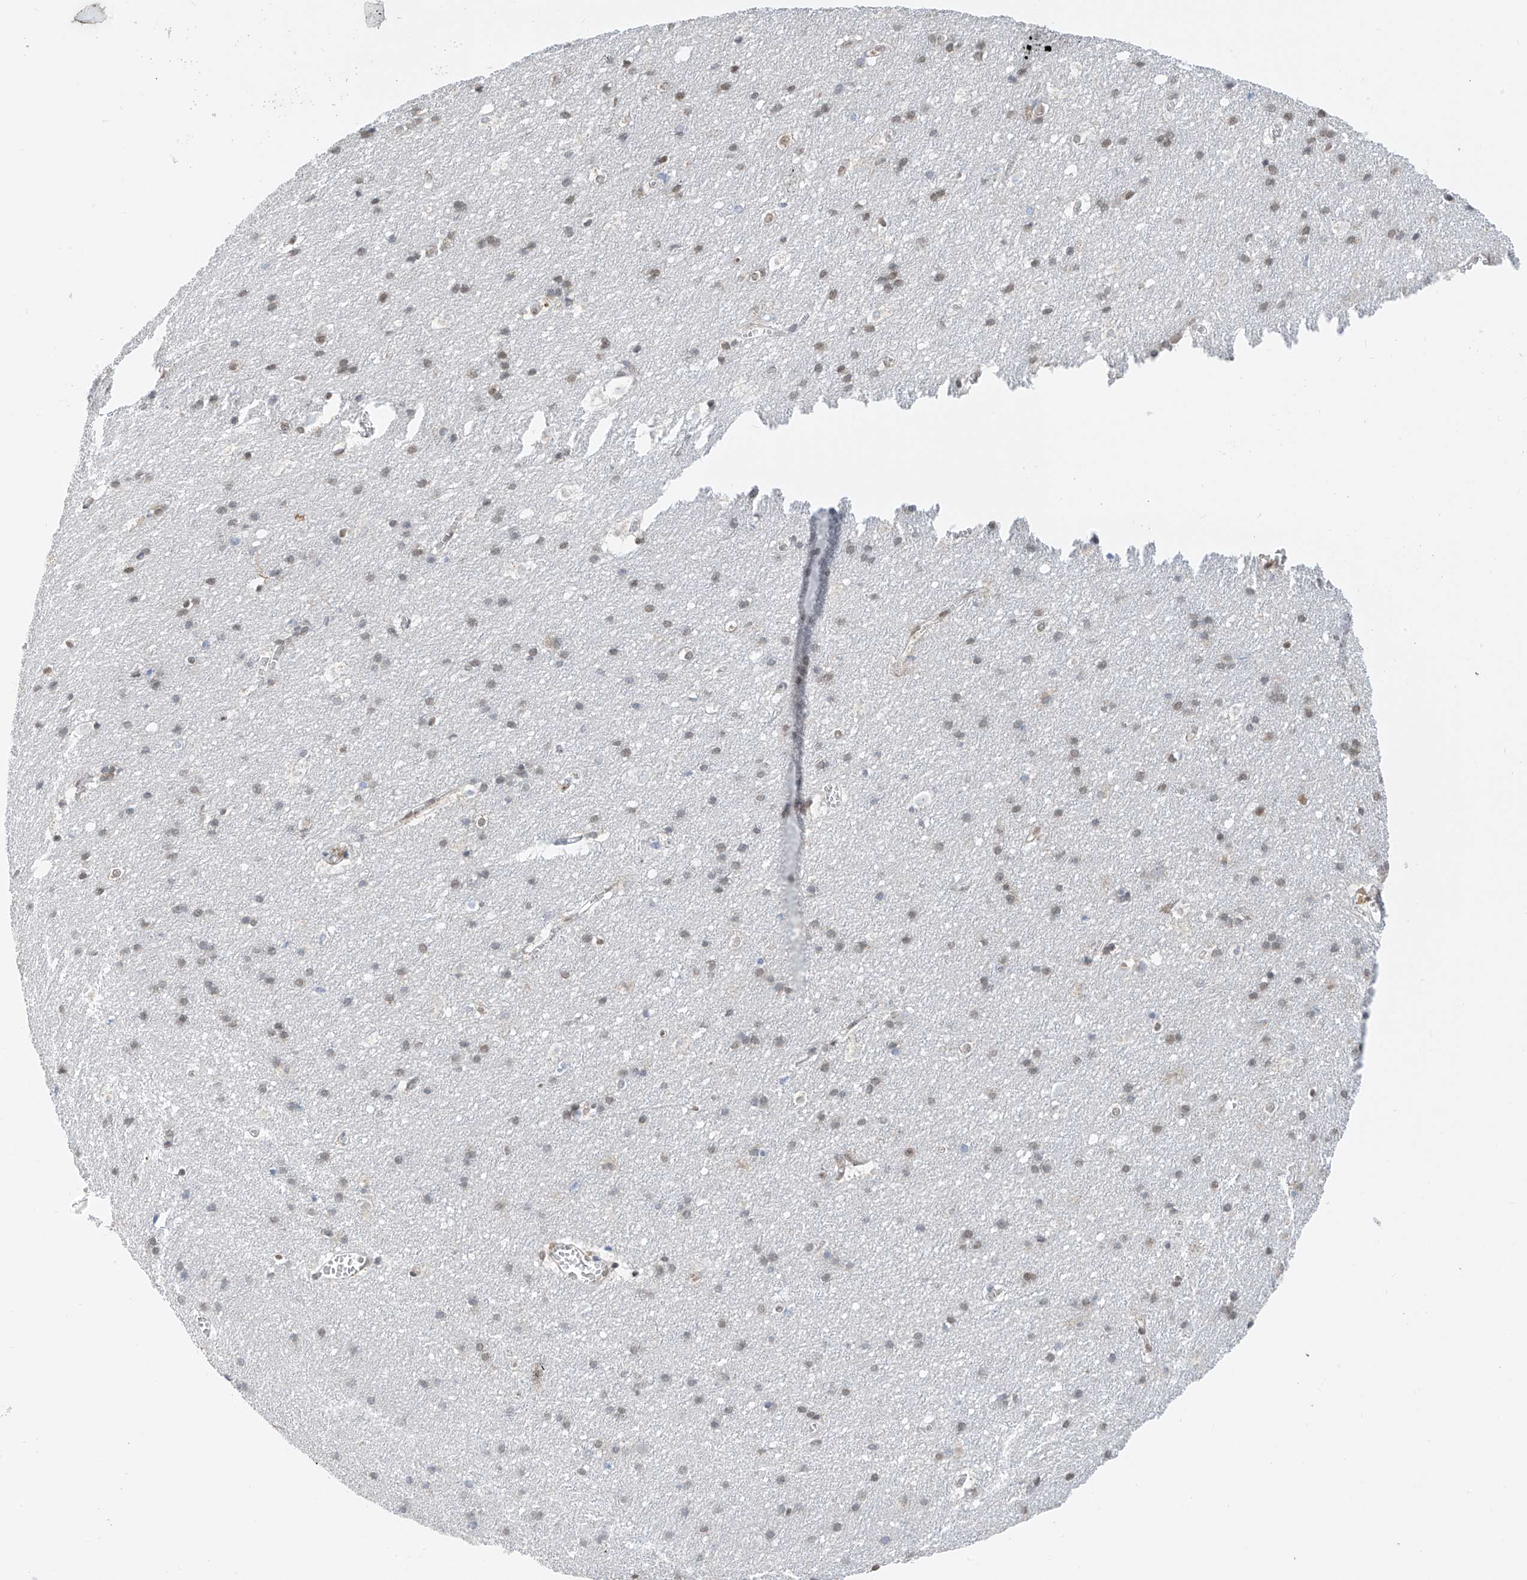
{"staining": {"intensity": "moderate", "quantity": ">75%", "location": "nuclear"}, "tissue": "cerebral cortex", "cell_type": "Endothelial cells", "image_type": "normal", "snomed": [{"axis": "morphology", "description": "Normal tissue, NOS"}, {"axis": "topography", "description": "Cerebral cortex"}], "caption": "Immunohistochemical staining of unremarkable cerebral cortex displays >75% levels of moderate nuclear protein expression in approximately >75% of endothelial cells.", "gene": "PM20D2", "patient": {"sex": "male", "age": 54}}